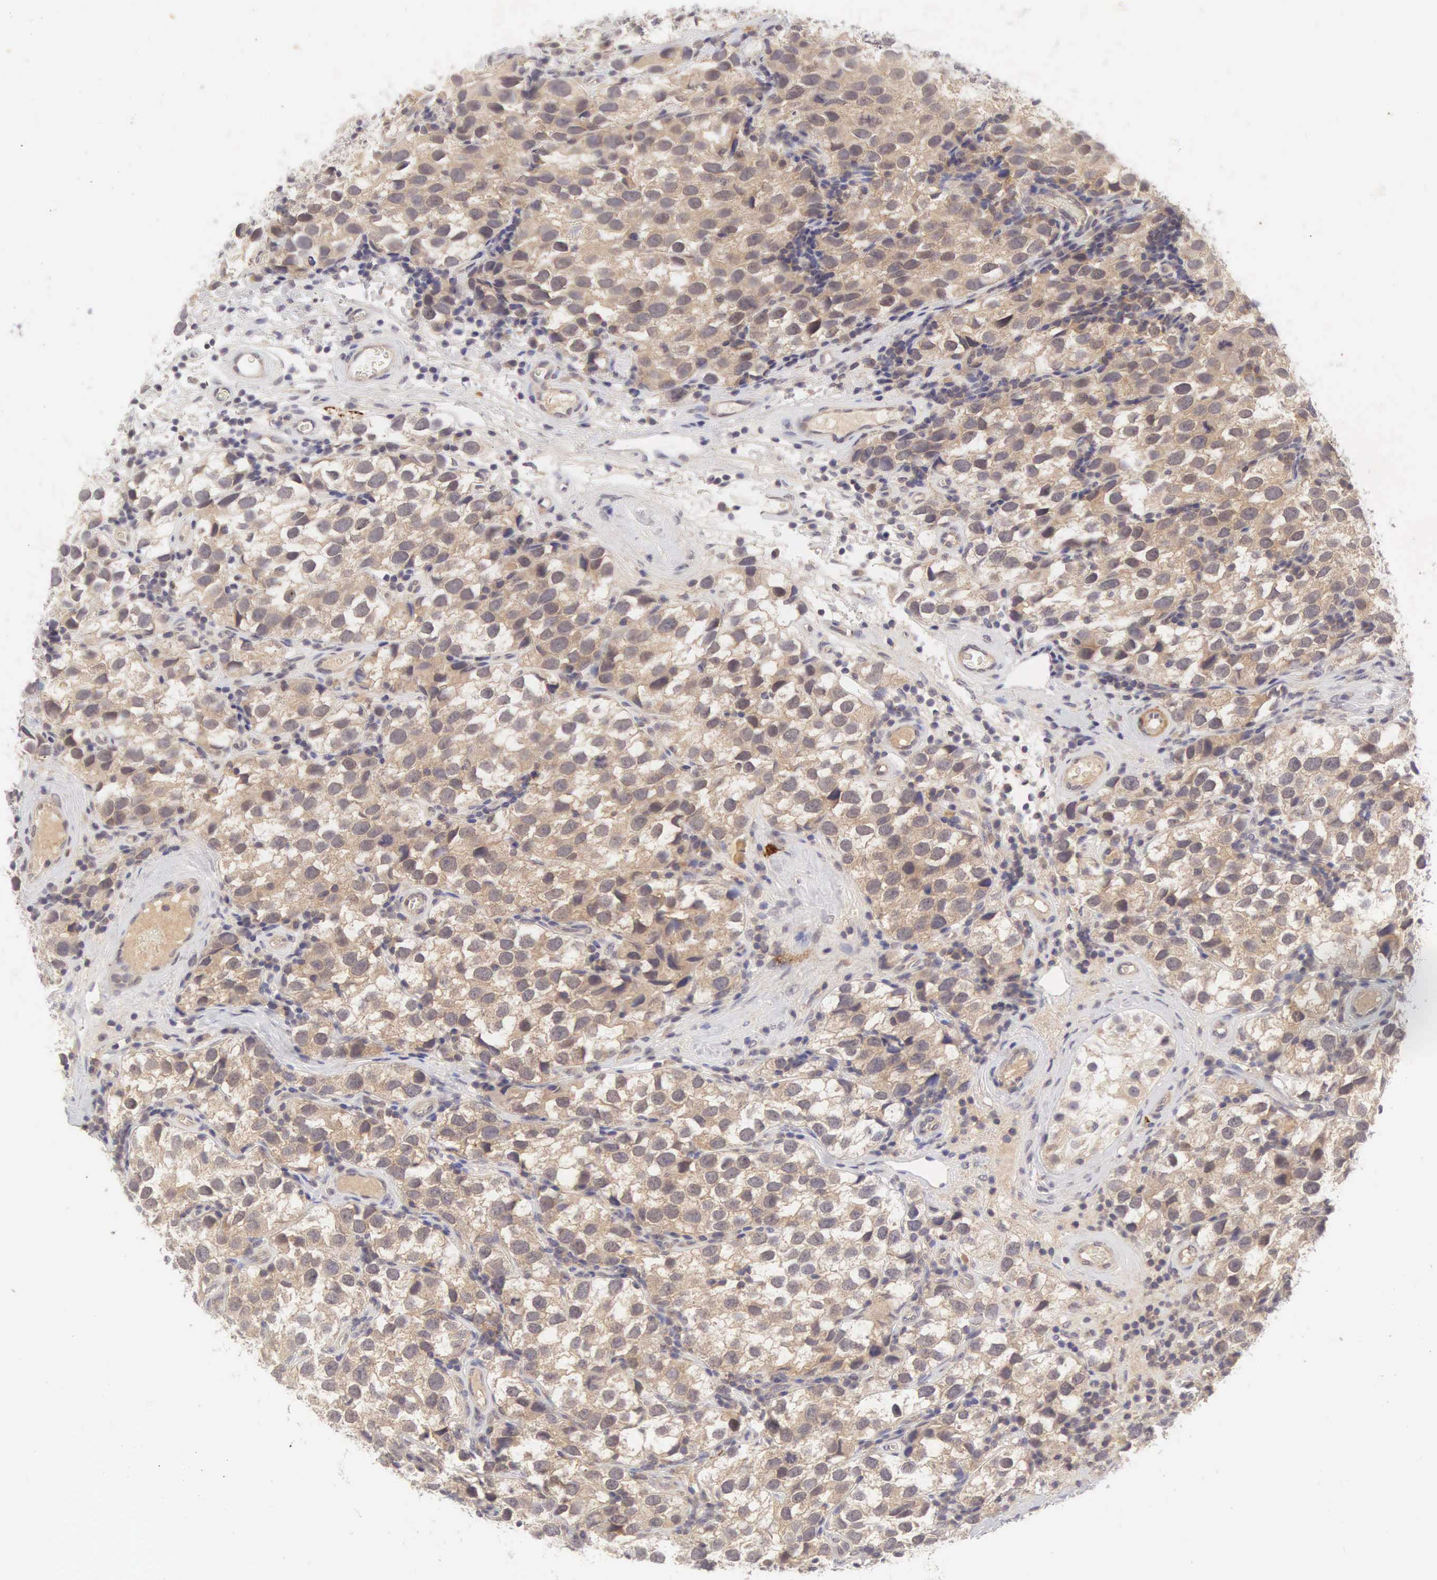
{"staining": {"intensity": "weak", "quantity": ">75%", "location": "cytoplasmic/membranous"}, "tissue": "testis cancer", "cell_type": "Tumor cells", "image_type": "cancer", "snomed": [{"axis": "morphology", "description": "Seminoma, NOS"}, {"axis": "topography", "description": "Testis"}], "caption": "Protein expression by immunohistochemistry displays weak cytoplasmic/membranous staining in about >75% of tumor cells in testis cancer.", "gene": "CD1A", "patient": {"sex": "male", "age": 39}}